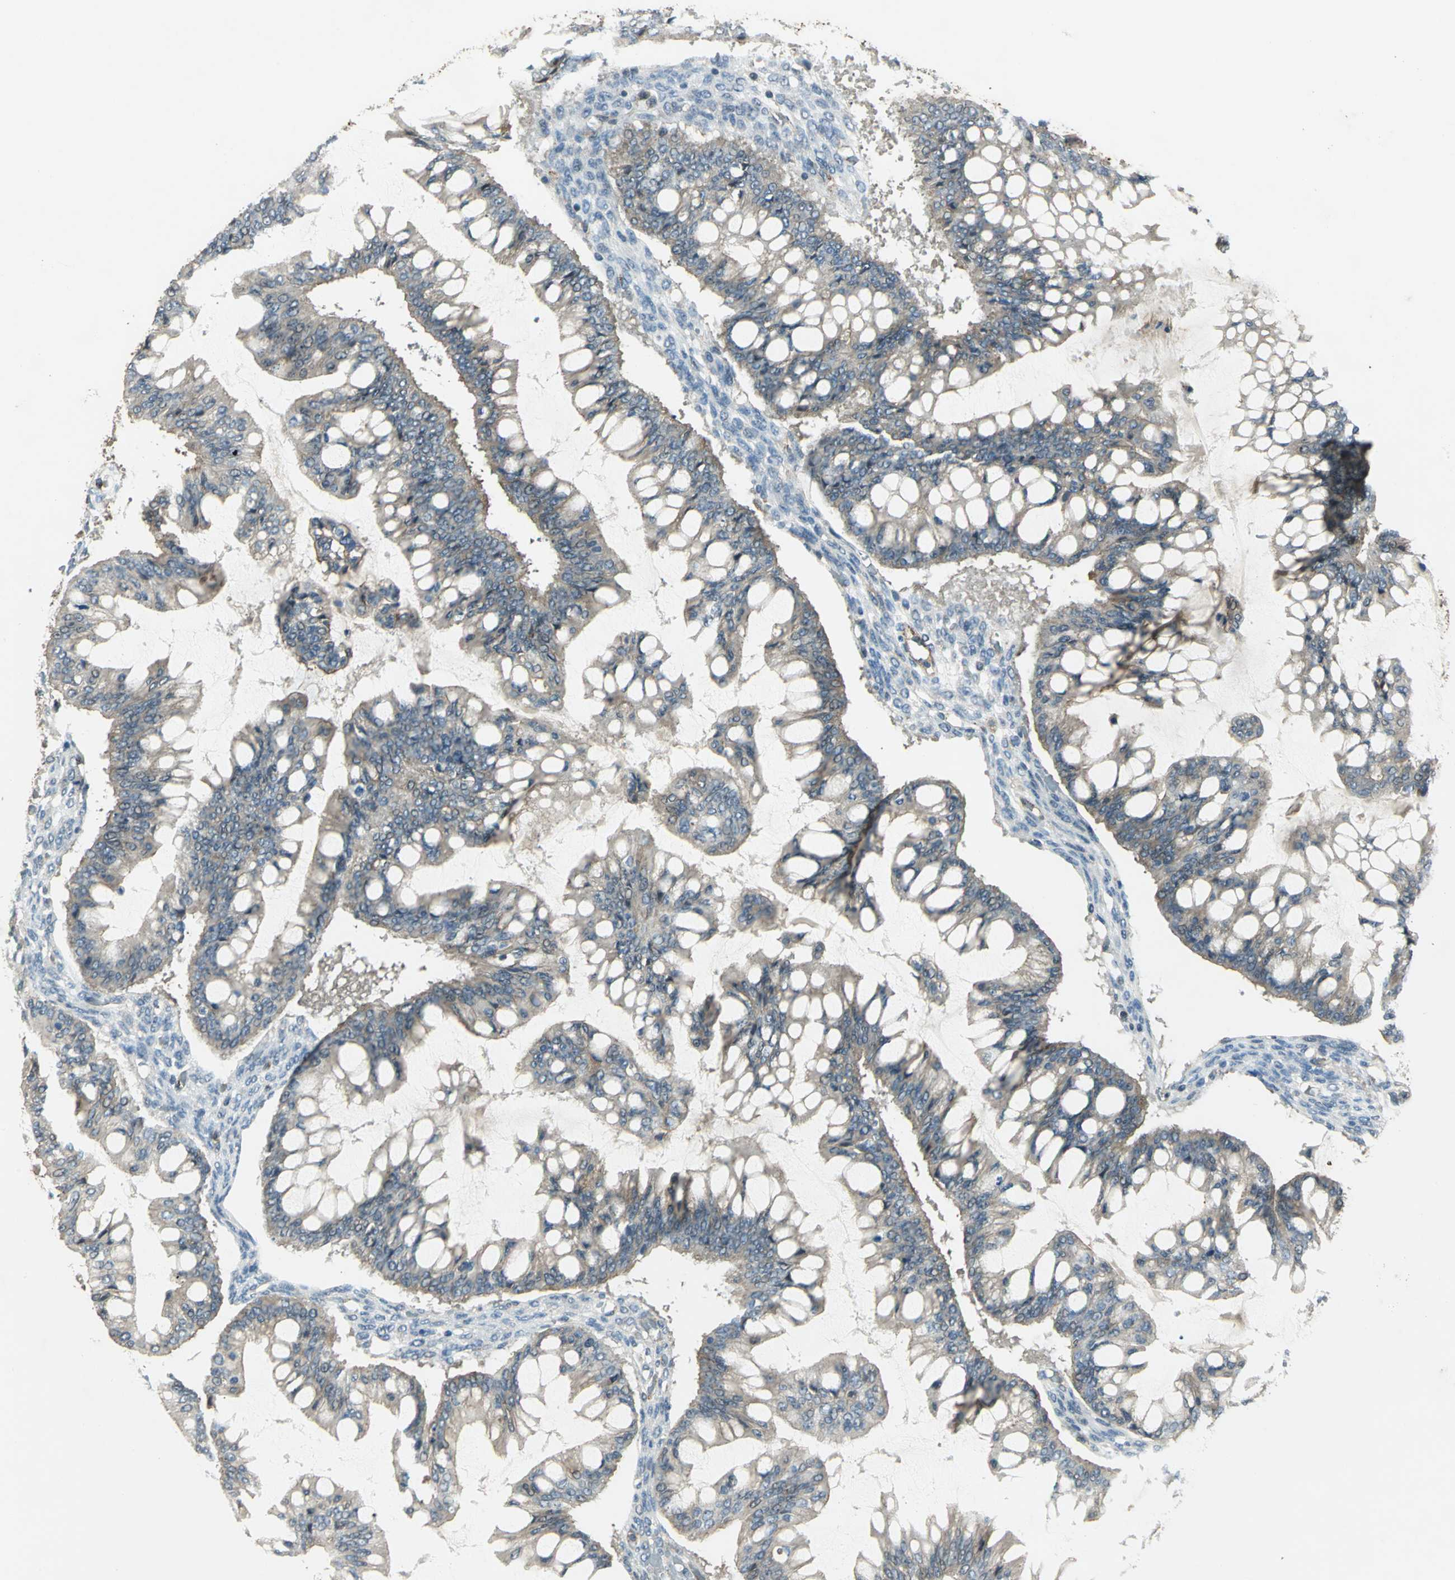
{"staining": {"intensity": "moderate", "quantity": ">75%", "location": "cytoplasmic/membranous"}, "tissue": "ovarian cancer", "cell_type": "Tumor cells", "image_type": "cancer", "snomed": [{"axis": "morphology", "description": "Cystadenocarcinoma, mucinous, NOS"}, {"axis": "topography", "description": "Ovary"}], "caption": "This photomicrograph displays ovarian mucinous cystadenocarcinoma stained with IHC to label a protein in brown. The cytoplasmic/membranous of tumor cells show moderate positivity for the protein. Nuclei are counter-stained blue.", "gene": "RAPGEF1", "patient": {"sex": "female", "age": 73}}